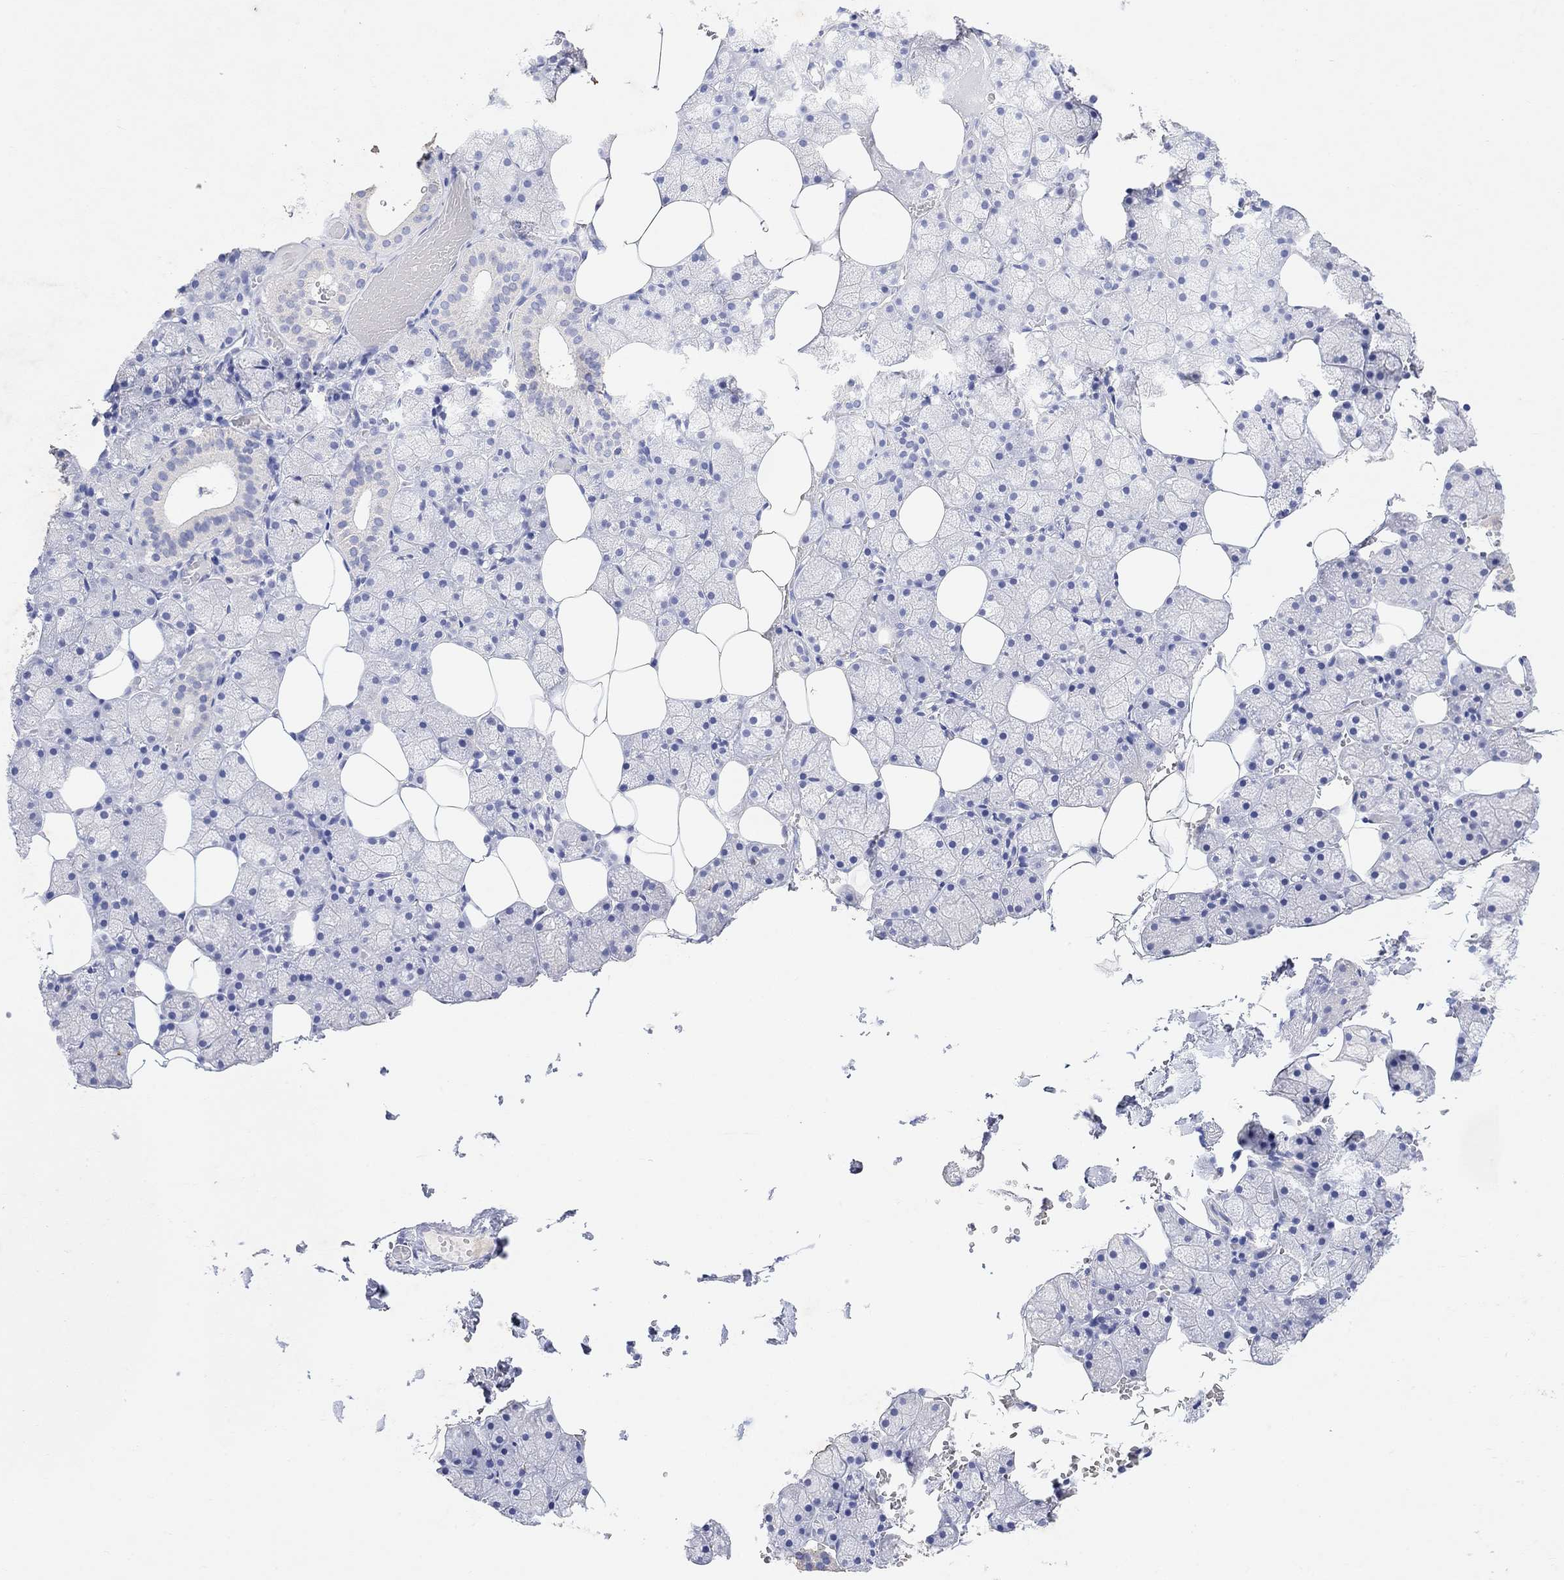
{"staining": {"intensity": "moderate", "quantity": "<25%", "location": "cytoplasmic/membranous"}, "tissue": "salivary gland", "cell_type": "Glandular cells", "image_type": "normal", "snomed": [{"axis": "morphology", "description": "Normal tissue, NOS"}, {"axis": "topography", "description": "Salivary gland"}], "caption": "Immunohistochemistry (DAB) staining of unremarkable salivary gland shows moderate cytoplasmic/membranous protein expression in about <25% of glandular cells.", "gene": "TYR", "patient": {"sex": "male", "age": 38}}